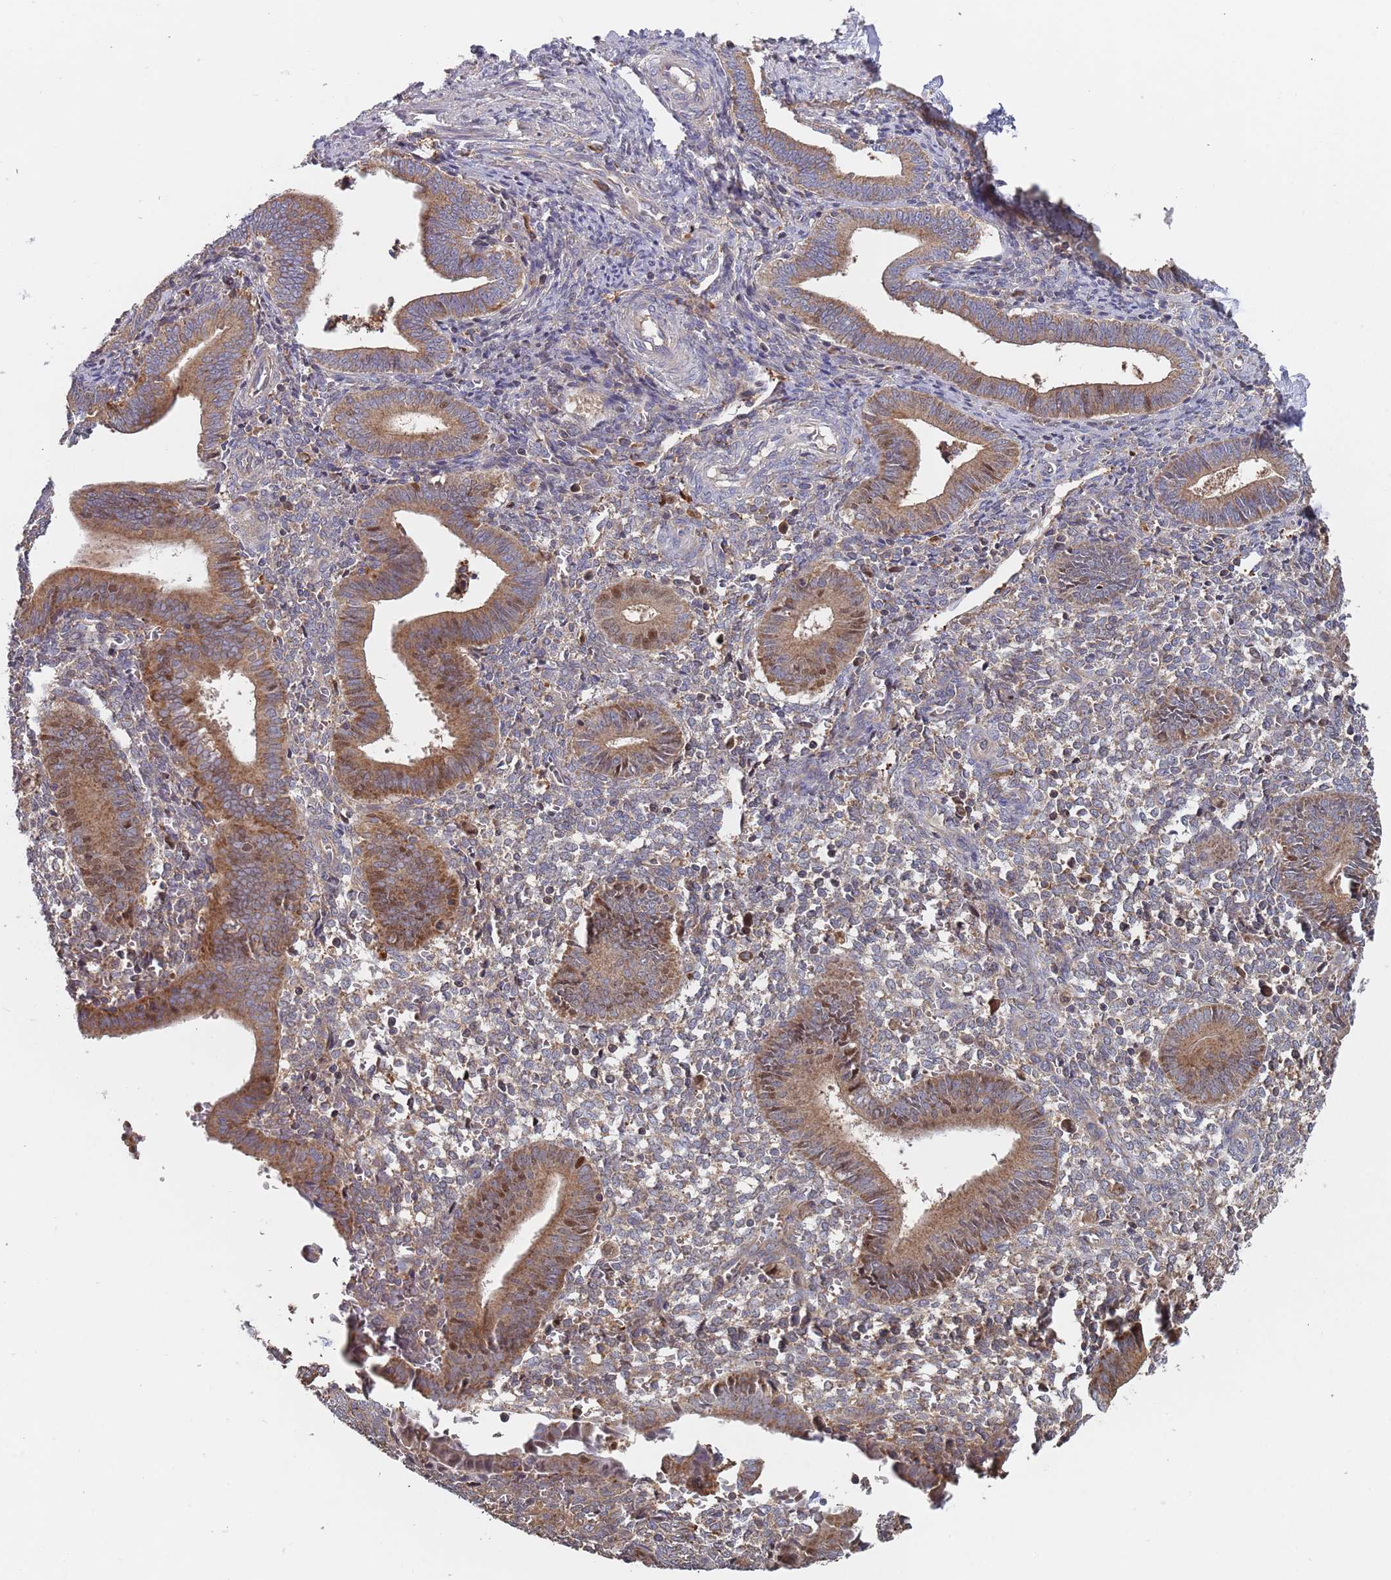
{"staining": {"intensity": "weak", "quantity": "25%-75%", "location": "cytoplasmic/membranous"}, "tissue": "endometrium", "cell_type": "Cells in endometrial stroma", "image_type": "normal", "snomed": [{"axis": "morphology", "description": "Normal tissue, NOS"}, {"axis": "topography", "description": "Other"}, {"axis": "topography", "description": "Endometrium"}], "caption": "Immunohistochemical staining of benign human endometrium shows low levels of weak cytoplasmic/membranous staining in approximately 25%-75% of cells in endometrial stroma. (Brightfield microscopy of DAB IHC at high magnification).", "gene": "GDI1", "patient": {"sex": "female", "age": 44}}